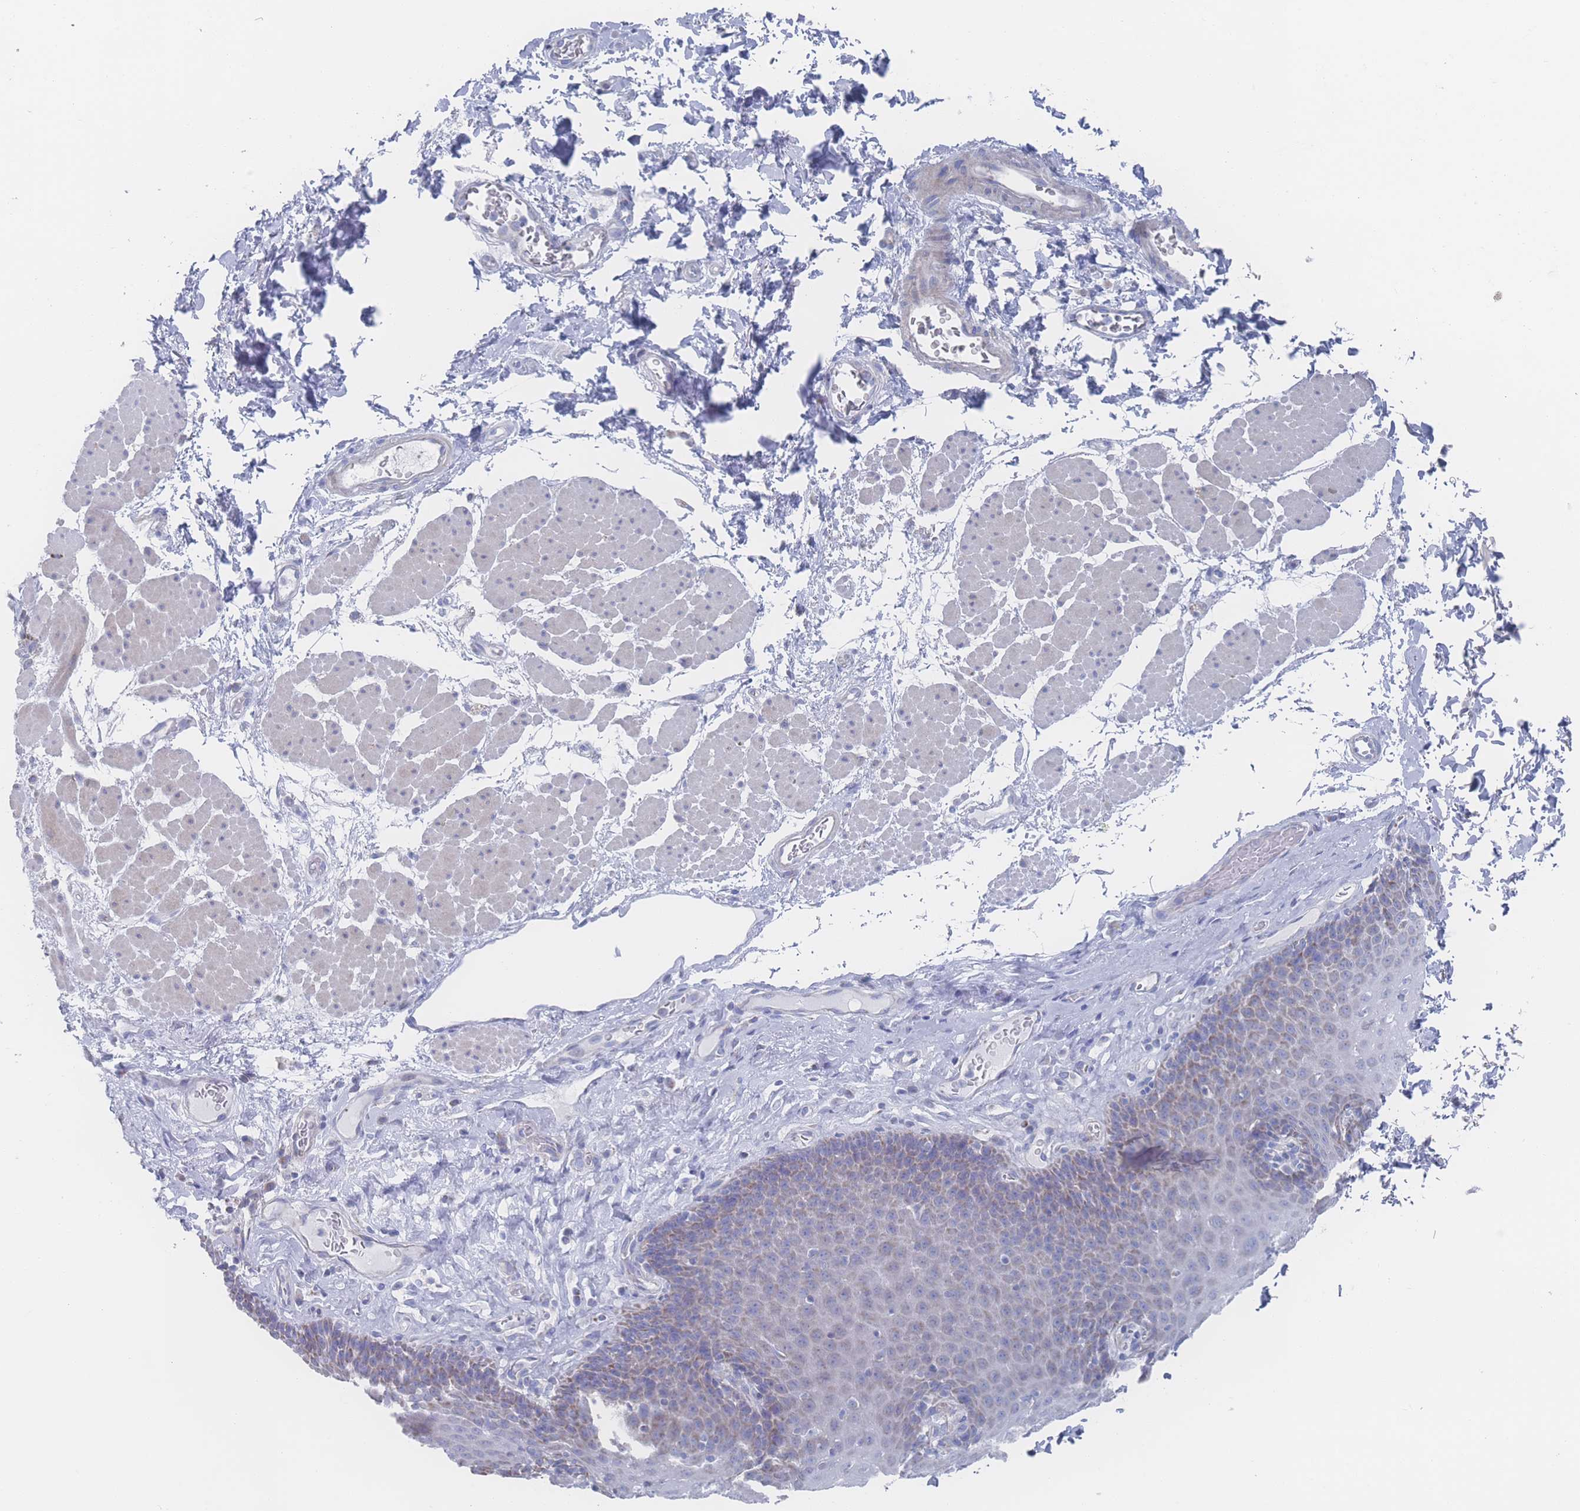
{"staining": {"intensity": "moderate", "quantity": "25%-75%", "location": "cytoplasmic/membranous"}, "tissue": "esophagus", "cell_type": "Squamous epithelial cells", "image_type": "normal", "snomed": [{"axis": "morphology", "description": "Normal tissue, NOS"}, {"axis": "topography", "description": "Esophagus"}], "caption": "Esophagus was stained to show a protein in brown. There is medium levels of moderate cytoplasmic/membranous positivity in approximately 25%-75% of squamous epithelial cells.", "gene": "SNPH", "patient": {"sex": "female", "age": 66}}